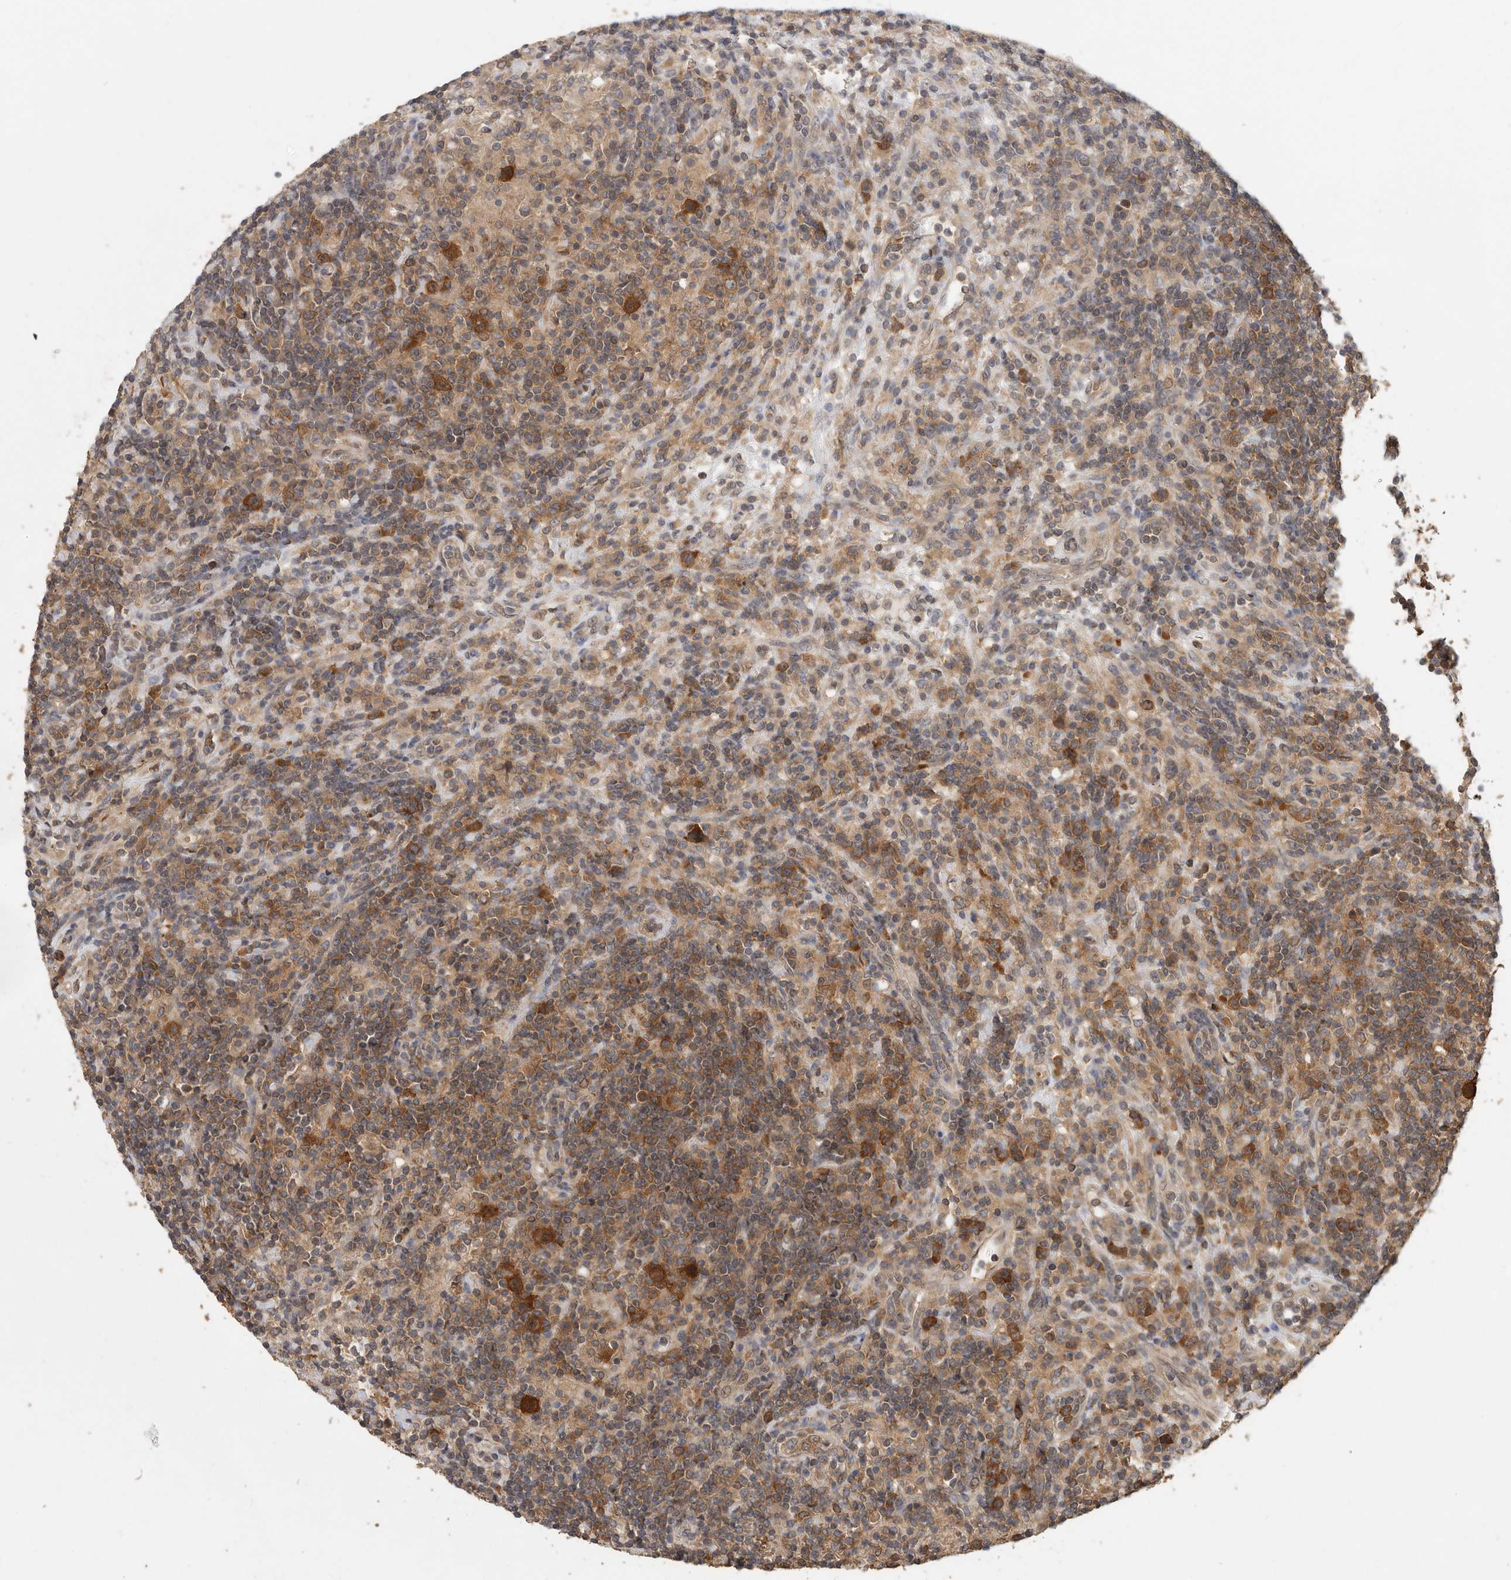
{"staining": {"intensity": "strong", "quantity": ">75%", "location": "cytoplasmic/membranous,nuclear"}, "tissue": "lymphoma", "cell_type": "Tumor cells", "image_type": "cancer", "snomed": [{"axis": "morphology", "description": "Hodgkin's disease, NOS"}, {"axis": "topography", "description": "Lymph node"}], "caption": "A high amount of strong cytoplasmic/membranous and nuclear staining is present in about >75% of tumor cells in Hodgkin's disease tissue.", "gene": "CCT8", "patient": {"sex": "male", "age": 70}}